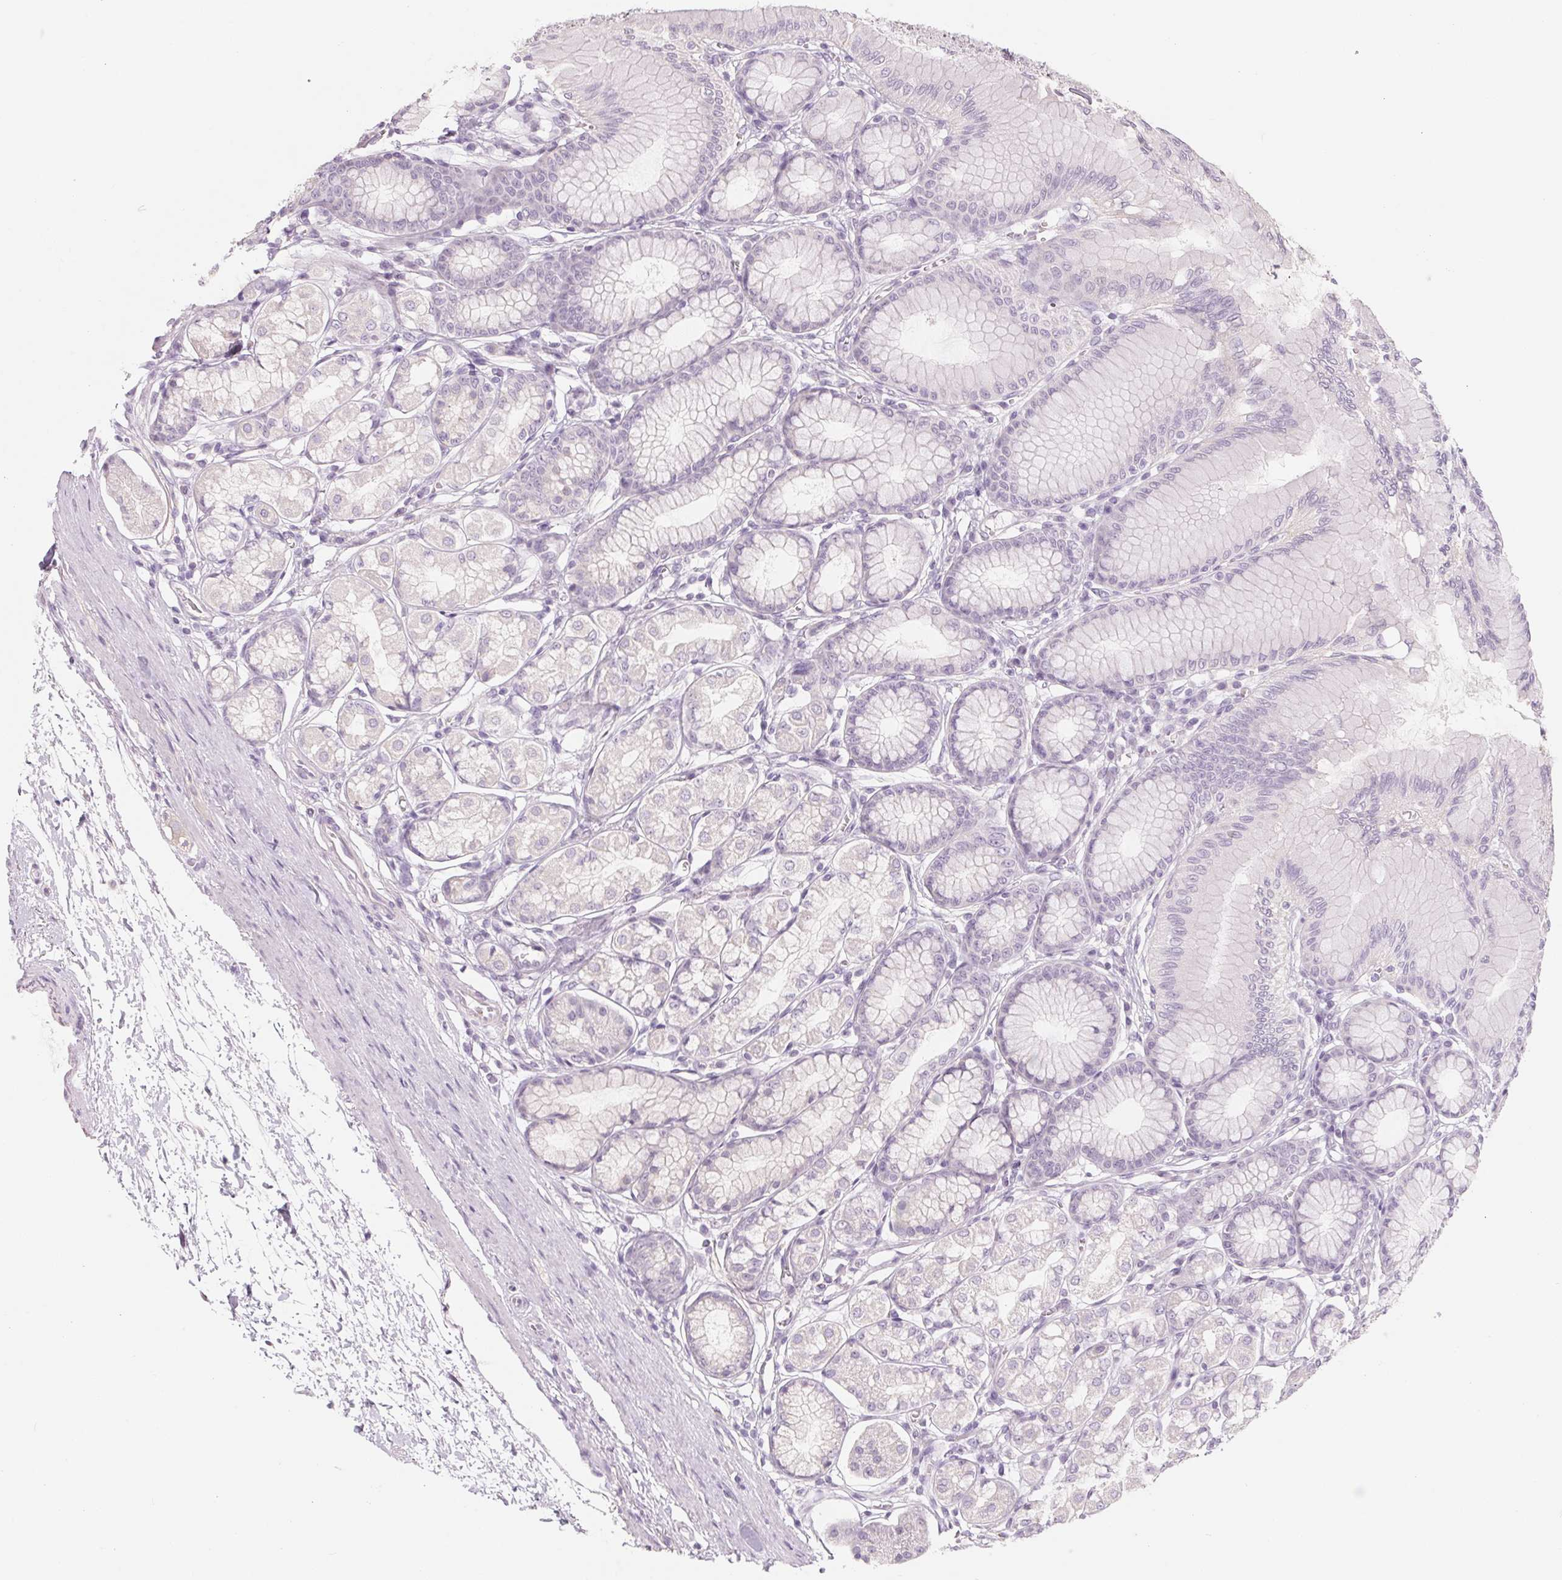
{"staining": {"intensity": "negative", "quantity": "none", "location": "none"}, "tissue": "stomach", "cell_type": "Glandular cells", "image_type": "normal", "snomed": [{"axis": "morphology", "description": "Normal tissue, NOS"}, {"axis": "topography", "description": "Stomach"}, {"axis": "topography", "description": "Stomach, lower"}], "caption": "An immunohistochemistry (IHC) photomicrograph of normal stomach is shown. There is no staining in glandular cells of stomach. The staining was performed using DAB (3,3'-diaminobenzidine) to visualize the protein expression in brown, while the nuclei were stained in blue with hematoxylin (Magnification: 20x).", "gene": "POU1F1", "patient": {"sex": "male", "age": 76}}